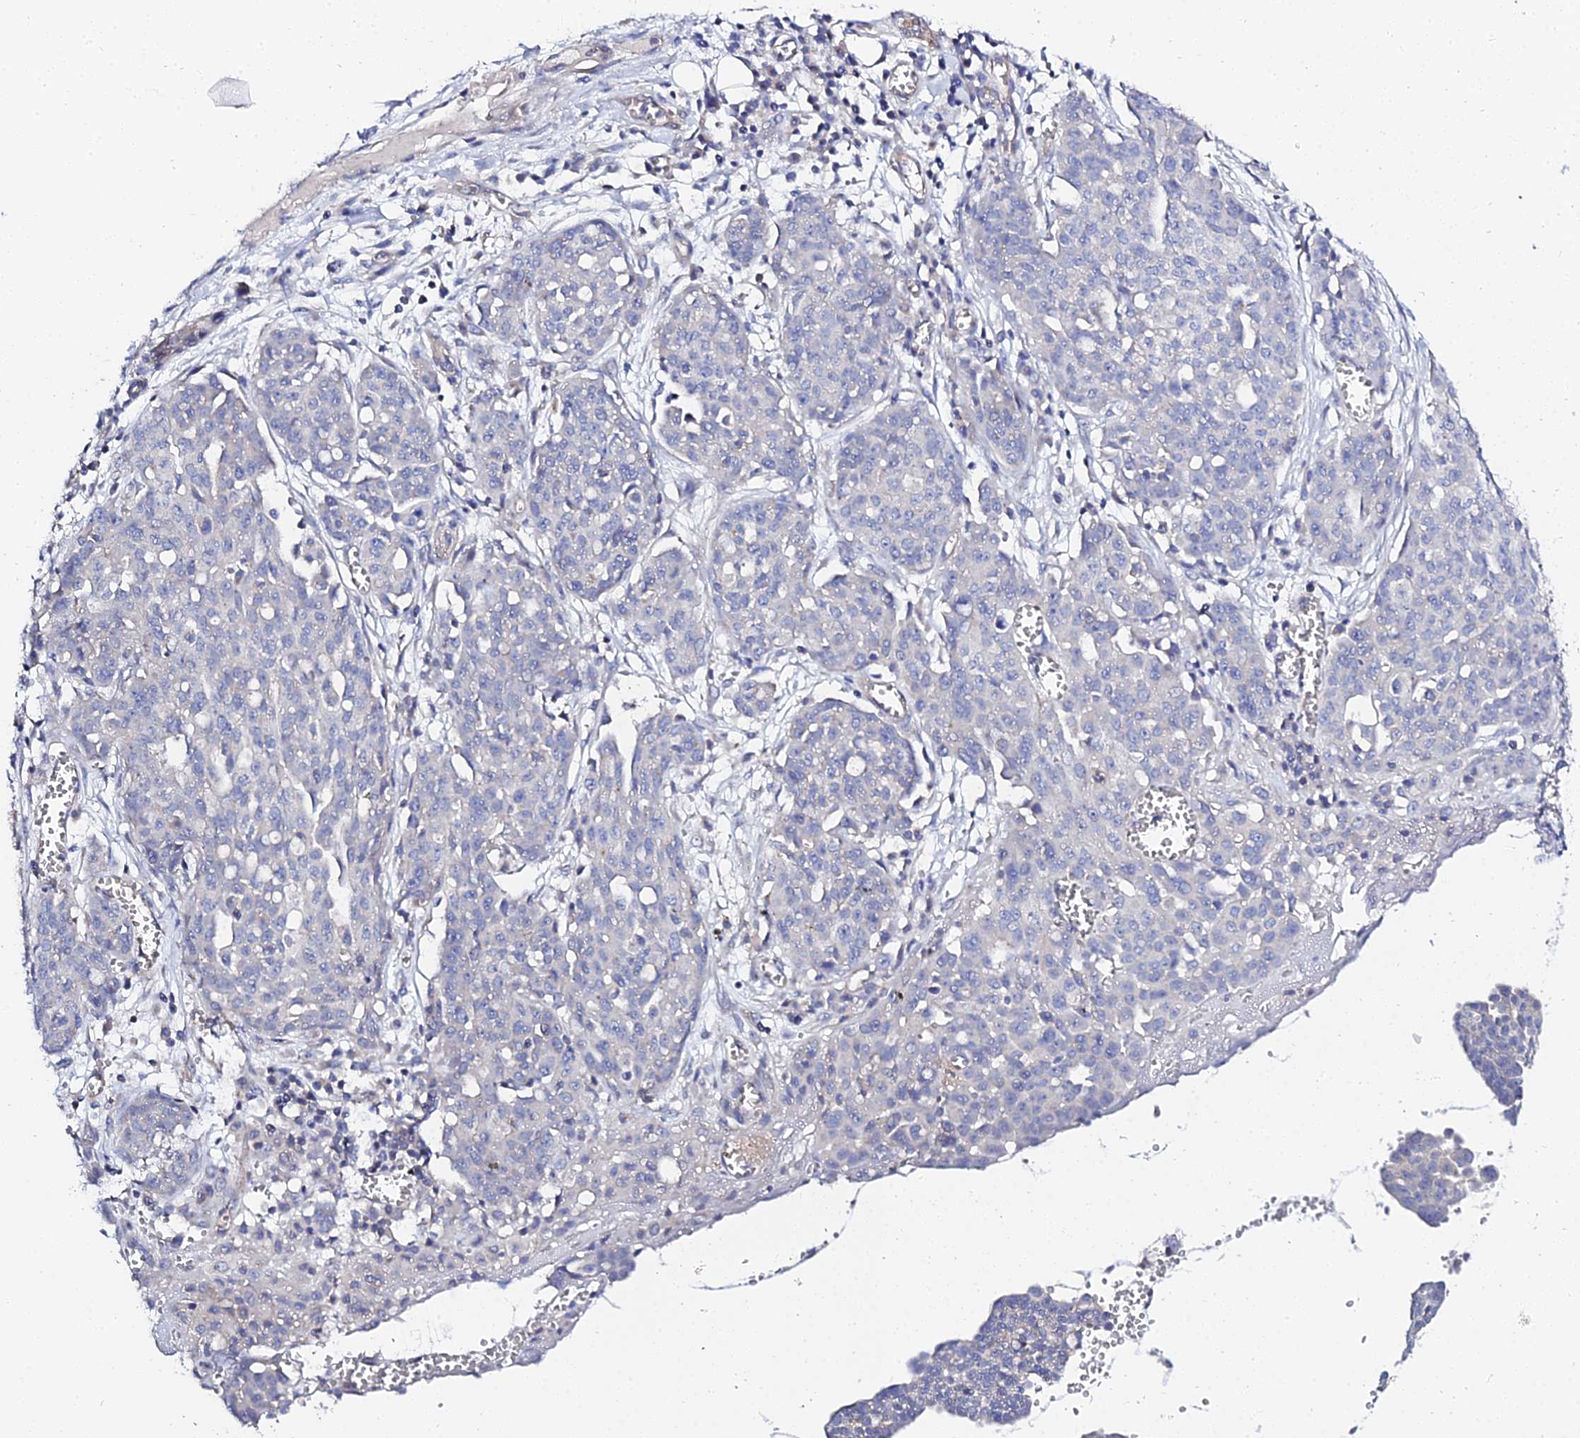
{"staining": {"intensity": "negative", "quantity": "none", "location": "none"}, "tissue": "ovarian cancer", "cell_type": "Tumor cells", "image_type": "cancer", "snomed": [{"axis": "morphology", "description": "Cystadenocarcinoma, serous, NOS"}, {"axis": "topography", "description": "Soft tissue"}, {"axis": "topography", "description": "Ovary"}], "caption": "There is no significant staining in tumor cells of ovarian cancer (serous cystadenocarcinoma).", "gene": "APOBEC3H", "patient": {"sex": "female", "age": 57}}